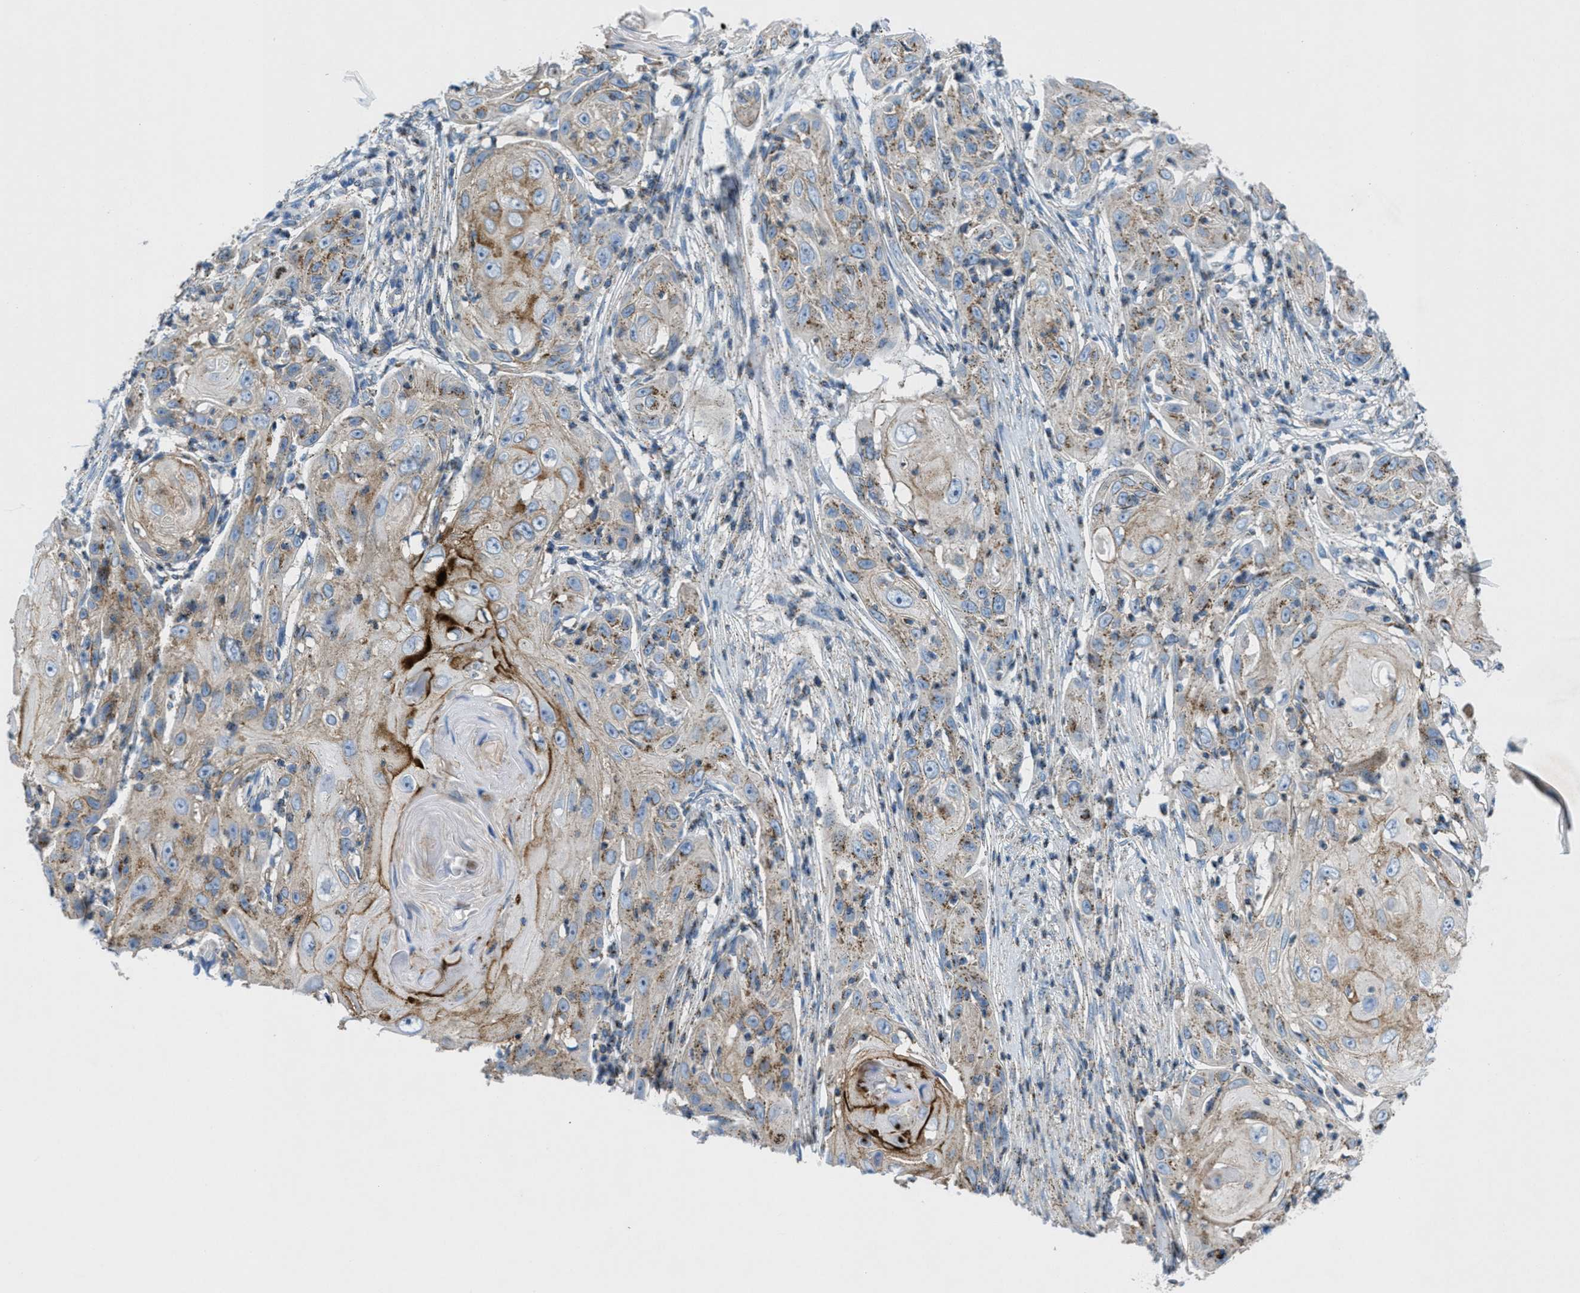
{"staining": {"intensity": "weak", "quantity": ">75%", "location": "cytoplasmic/membranous"}, "tissue": "skin cancer", "cell_type": "Tumor cells", "image_type": "cancer", "snomed": [{"axis": "morphology", "description": "Squamous cell carcinoma, NOS"}, {"axis": "topography", "description": "Skin"}], "caption": "The immunohistochemical stain labels weak cytoplasmic/membranous positivity in tumor cells of skin cancer (squamous cell carcinoma) tissue.", "gene": "MFSD13A", "patient": {"sex": "female", "age": 88}}